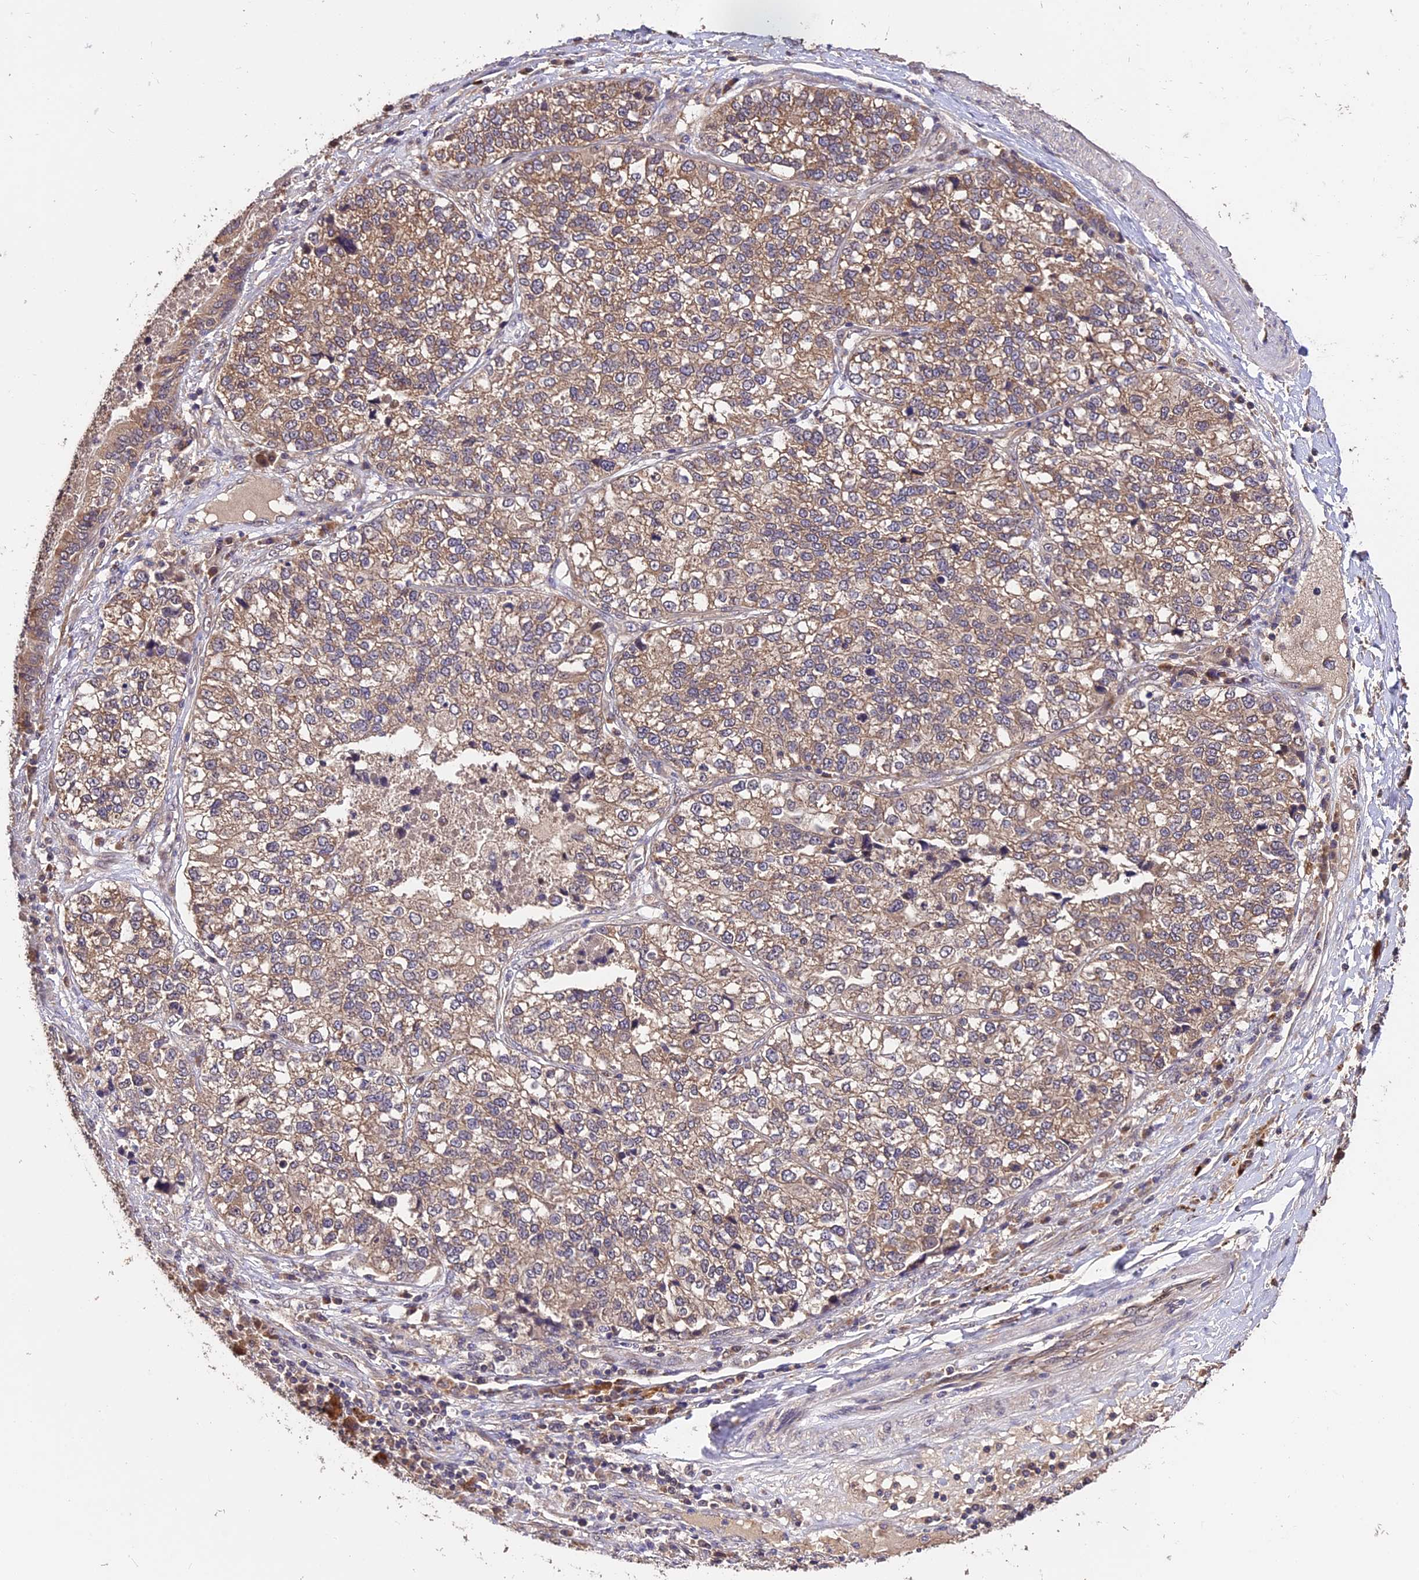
{"staining": {"intensity": "weak", "quantity": ">75%", "location": "cytoplasmic/membranous"}, "tissue": "lung cancer", "cell_type": "Tumor cells", "image_type": "cancer", "snomed": [{"axis": "morphology", "description": "Adenocarcinoma, NOS"}, {"axis": "topography", "description": "Lung"}], "caption": "The histopathology image reveals immunohistochemical staining of adenocarcinoma (lung). There is weak cytoplasmic/membranous staining is seen in approximately >75% of tumor cells.", "gene": "TRMT1", "patient": {"sex": "male", "age": 49}}